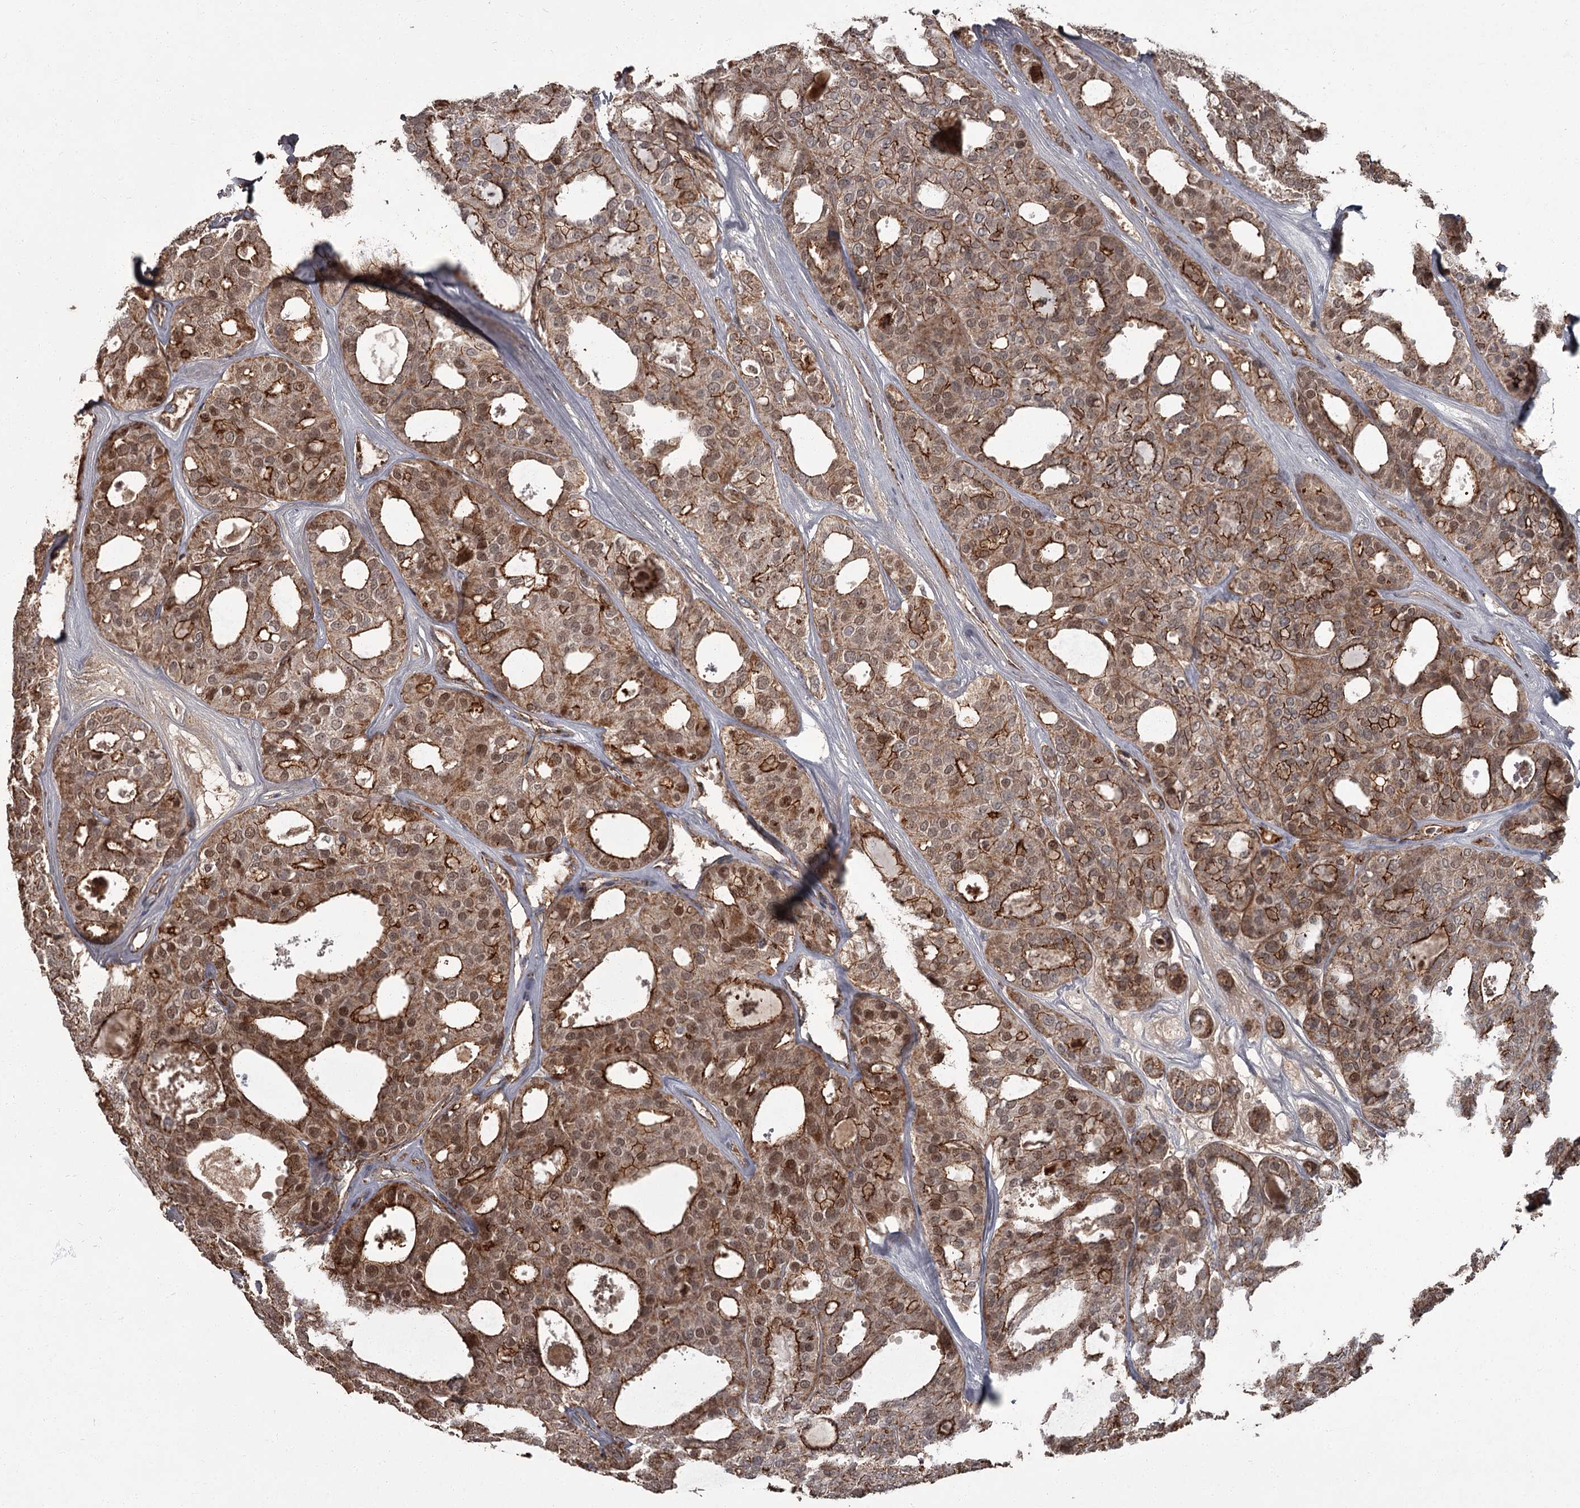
{"staining": {"intensity": "moderate", "quantity": ">75%", "location": "cytoplasmic/membranous,nuclear"}, "tissue": "thyroid cancer", "cell_type": "Tumor cells", "image_type": "cancer", "snomed": [{"axis": "morphology", "description": "Follicular adenoma carcinoma, NOS"}, {"axis": "topography", "description": "Thyroid gland"}], "caption": "Brown immunohistochemical staining in thyroid cancer (follicular adenoma carcinoma) displays moderate cytoplasmic/membranous and nuclear staining in about >75% of tumor cells.", "gene": "THAP9", "patient": {"sex": "male", "age": 75}}